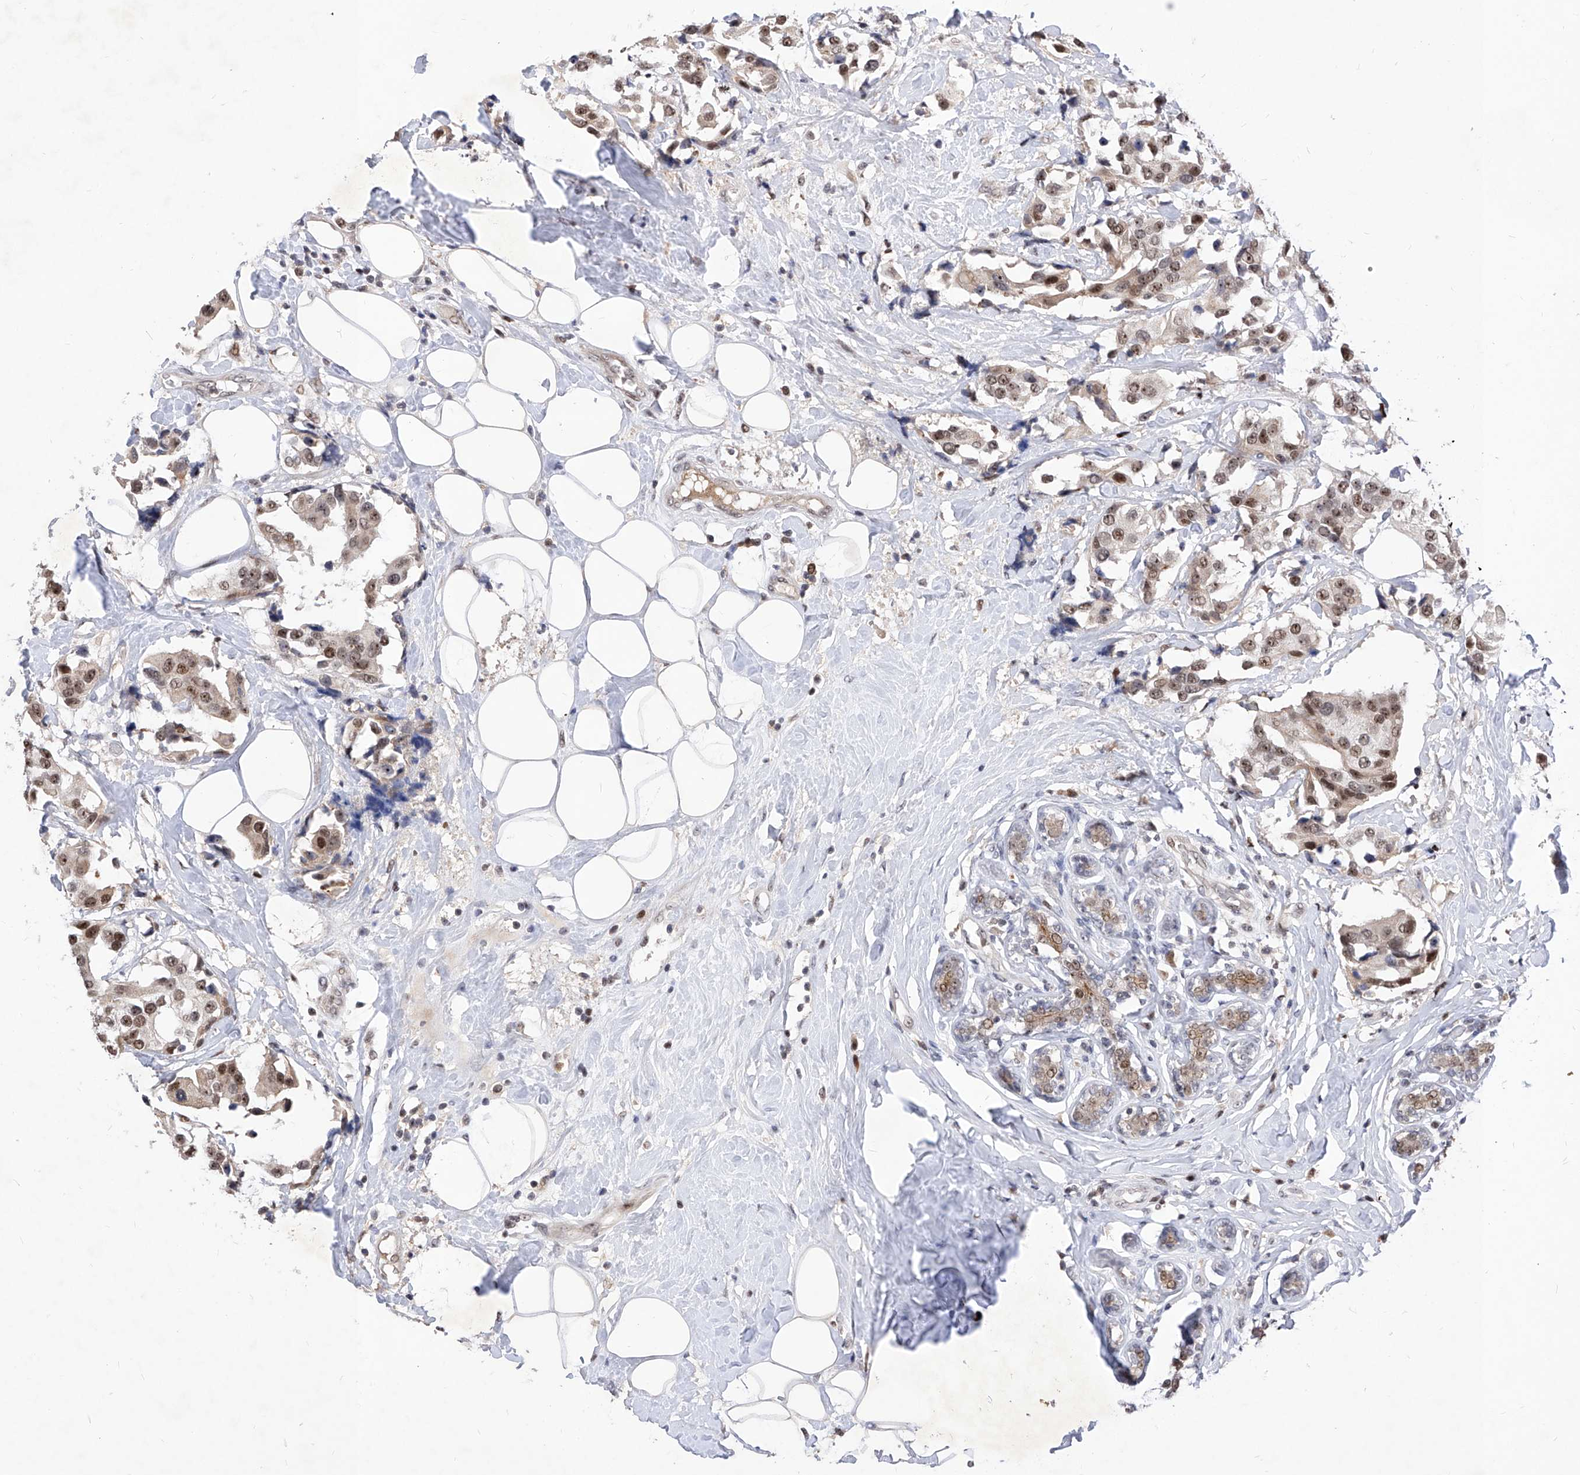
{"staining": {"intensity": "moderate", "quantity": ">75%", "location": "nuclear"}, "tissue": "breast cancer", "cell_type": "Tumor cells", "image_type": "cancer", "snomed": [{"axis": "morphology", "description": "Normal tissue, NOS"}, {"axis": "morphology", "description": "Duct carcinoma"}, {"axis": "topography", "description": "Breast"}], "caption": "Breast cancer (intraductal carcinoma) tissue shows moderate nuclear expression in about >75% of tumor cells, visualized by immunohistochemistry.", "gene": "LGR4", "patient": {"sex": "female", "age": 39}}